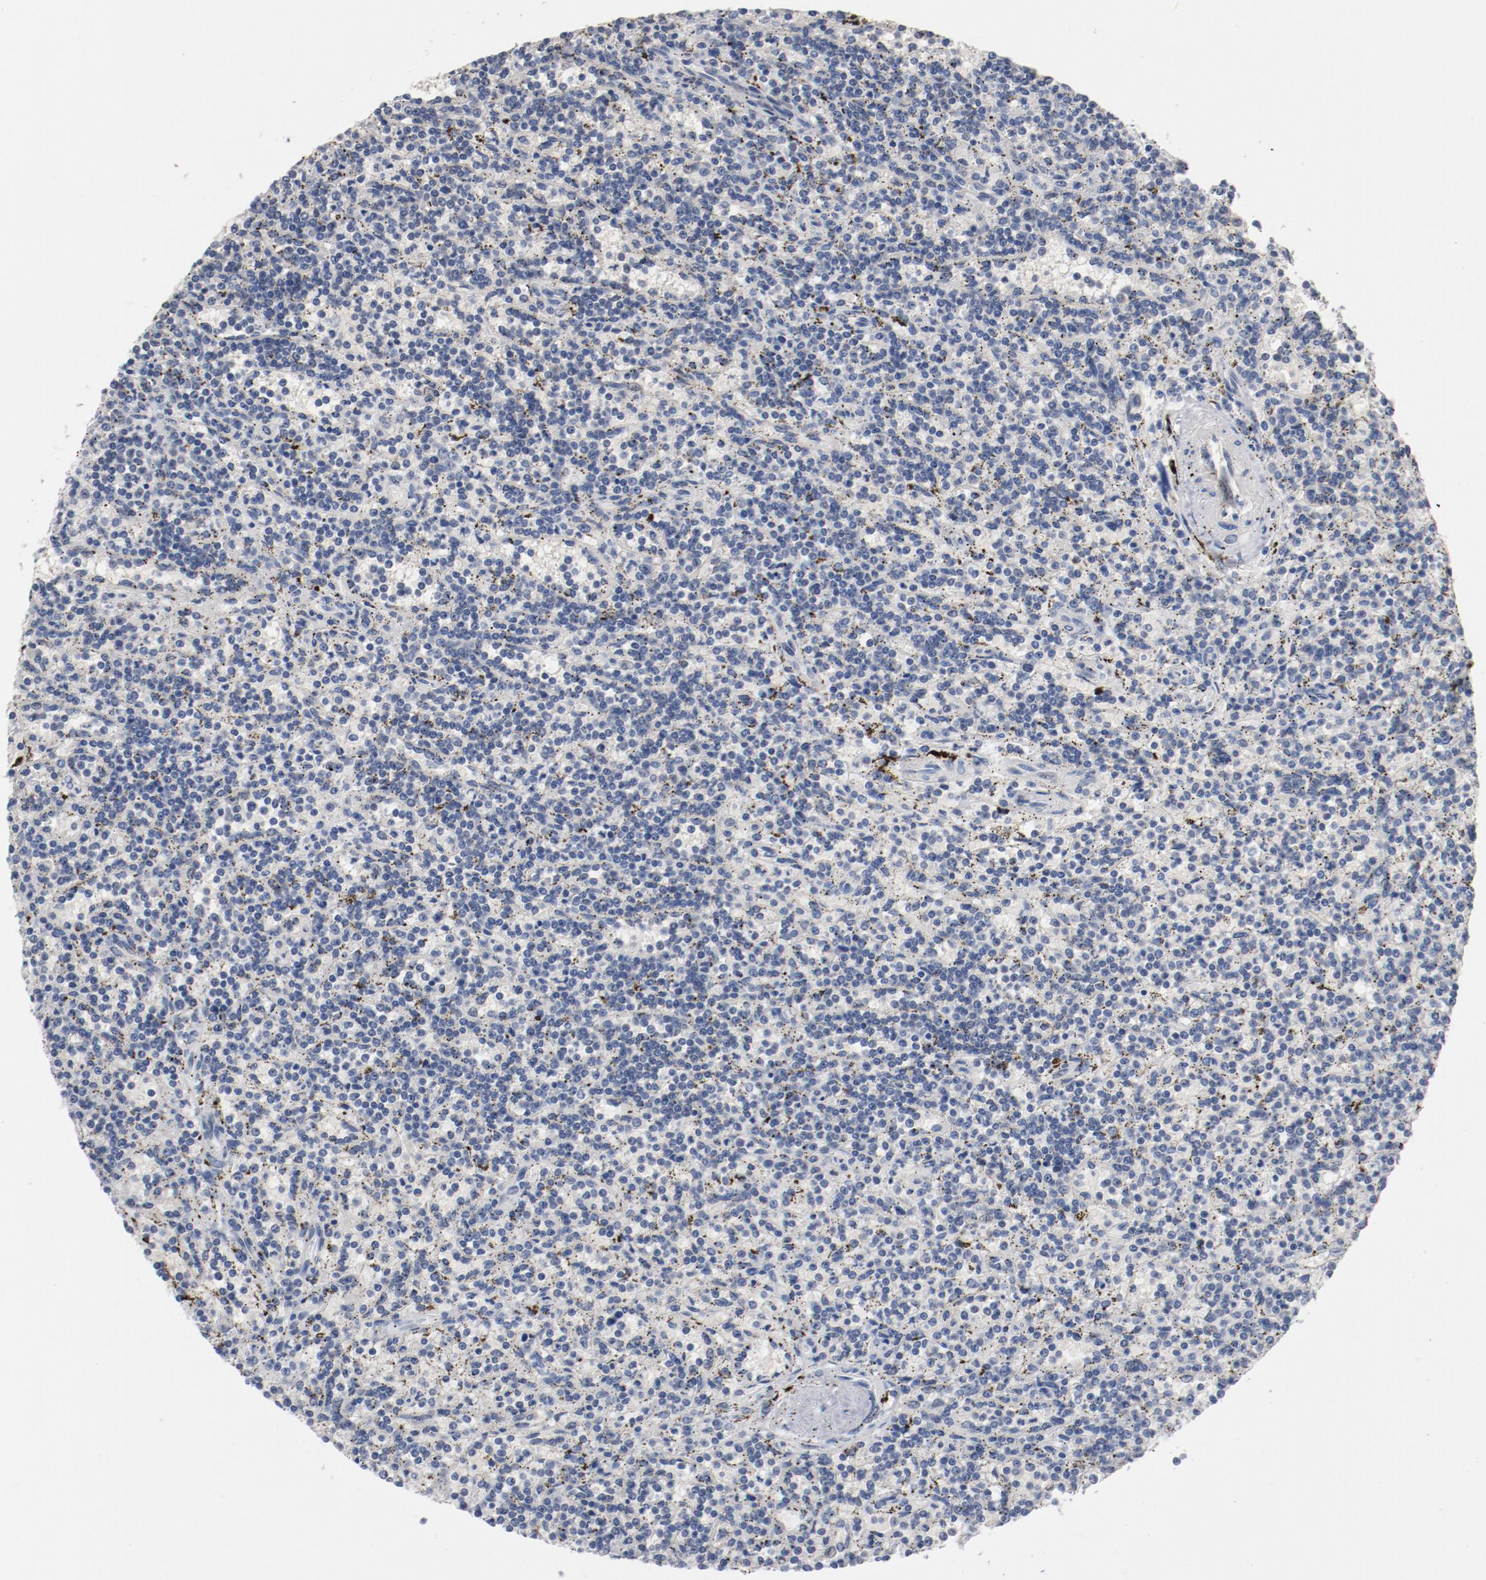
{"staining": {"intensity": "negative", "quantity": "none", "location": "none"}, "tissue": "lymphoma", "cell_type": "Tumor cells", "image_type": "cancer", "snomed": [{"axis": "morphology", "description": "Malignant lymphoma, non-Hodgkin's type, Low grade"}, {"axis": "topography", "description": "Spleen"}], "caption": "IHC photomicrograph of neoplastic tissue: human malignant lymphoma, non-Hodgkin's type (low-grade) stained with DAB exhibits no significant protein staining in tumor cells.", "gene": "ERICH1", "patient": {"sex": "male", "age": 73}}